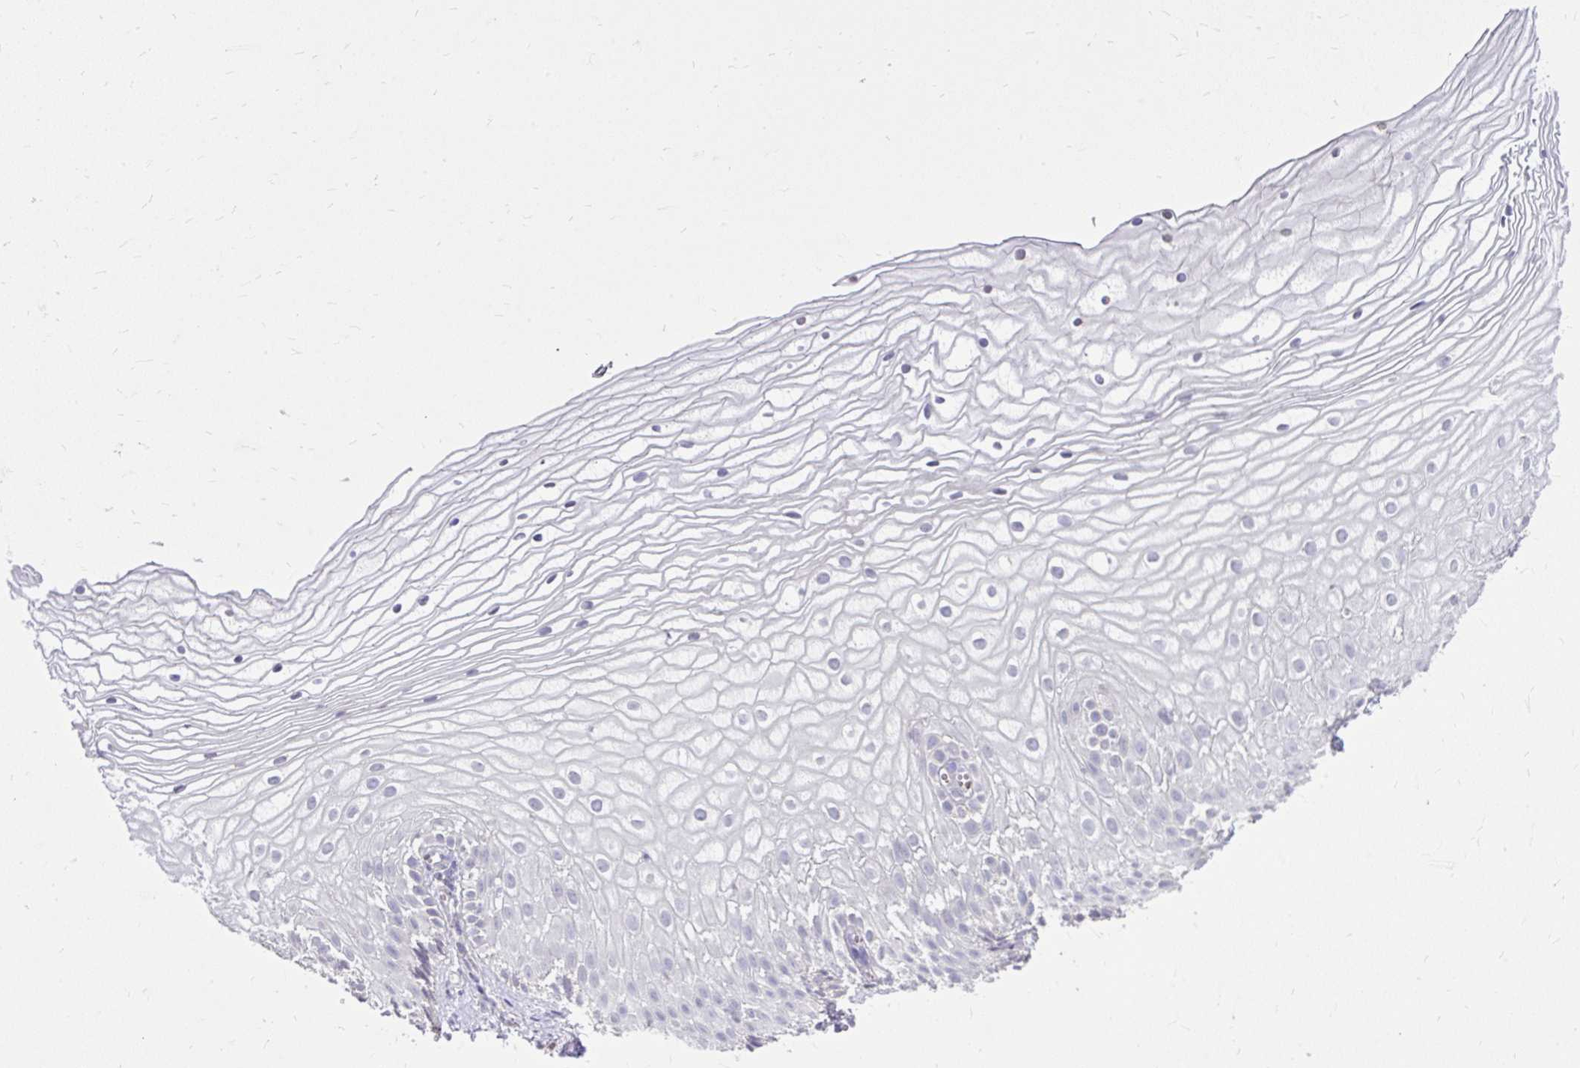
{"staining": {"intensity": "negative", "quantity": "none", "location": "none"}, "tissue": "vagina", "cell_type": "Squamous epithelial cells", "image_type": "normal", "snomed": [{"axis": "morphology", "description": "Normal tissue, NOS"}, {"axis": "topography", "description": "Vagina"}], "caption": "Immunohistochemical staining of unremarkable vagina displays no significant positivity in squamous epithelial cells.", "gene": "DPY19L1", "patient": {"sex": "female", "age": 56}}